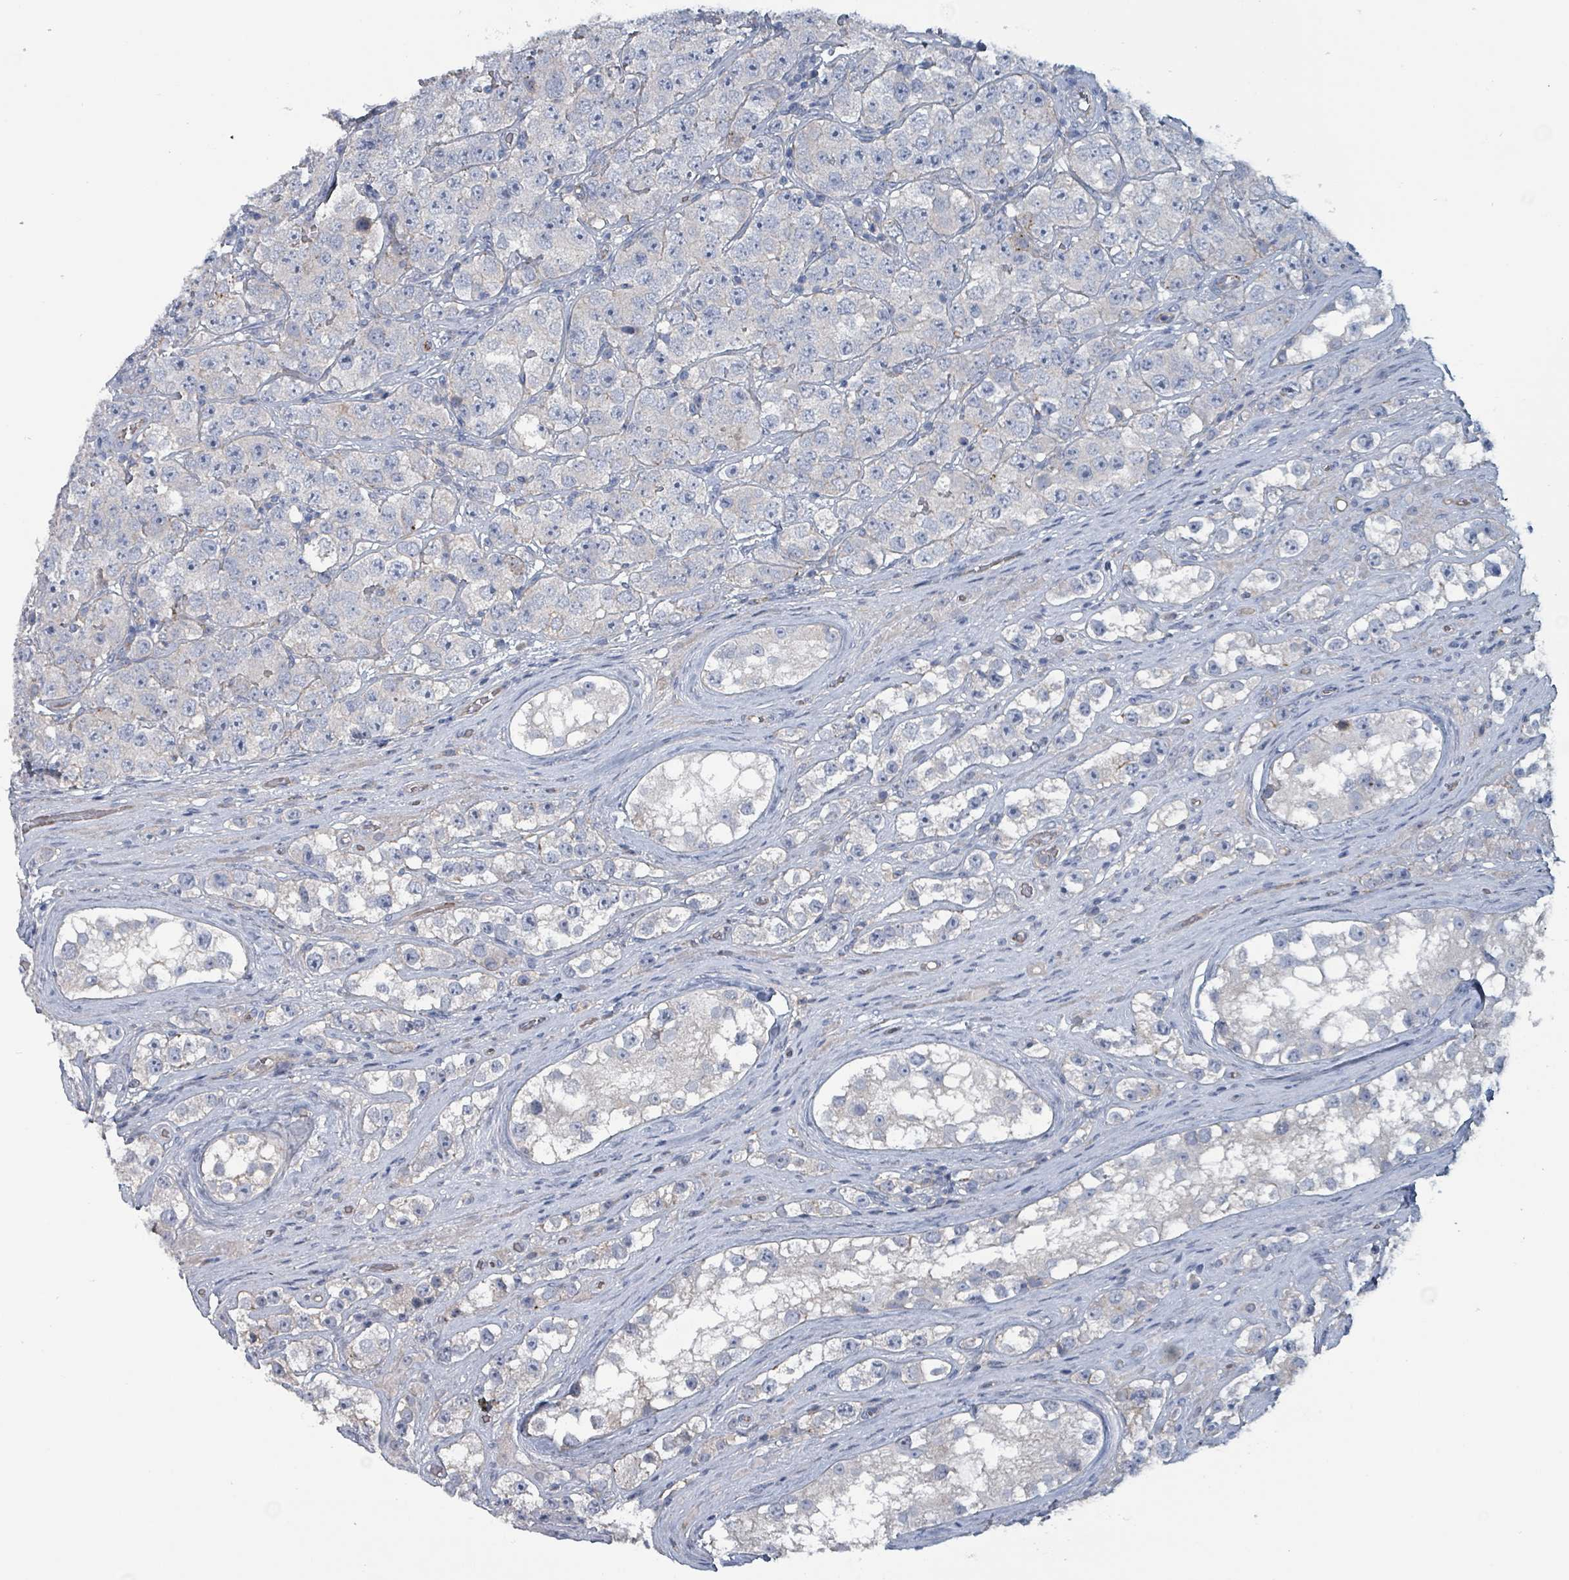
{"staining": {"intensity": "negative", "quantity": "none", "location": "none"}, "tissue": "testis cancer", "cell_type": "Tumor cells", "image_type": "cancer", "snomed": [{"axis": "morphology", "description": "Seminoma, NOS"}, {"axis": "topography", "description": "Testis"}], "caption": "IHC photomicrograph of neoplastic tissue: human seminoma (testis) stained with DAB (3,3'-diaminobenzidine) displays no significant protein positivity in tumor cells.", "gene": "TAAR5", "patient": {"sex": "male", "age": 28}}